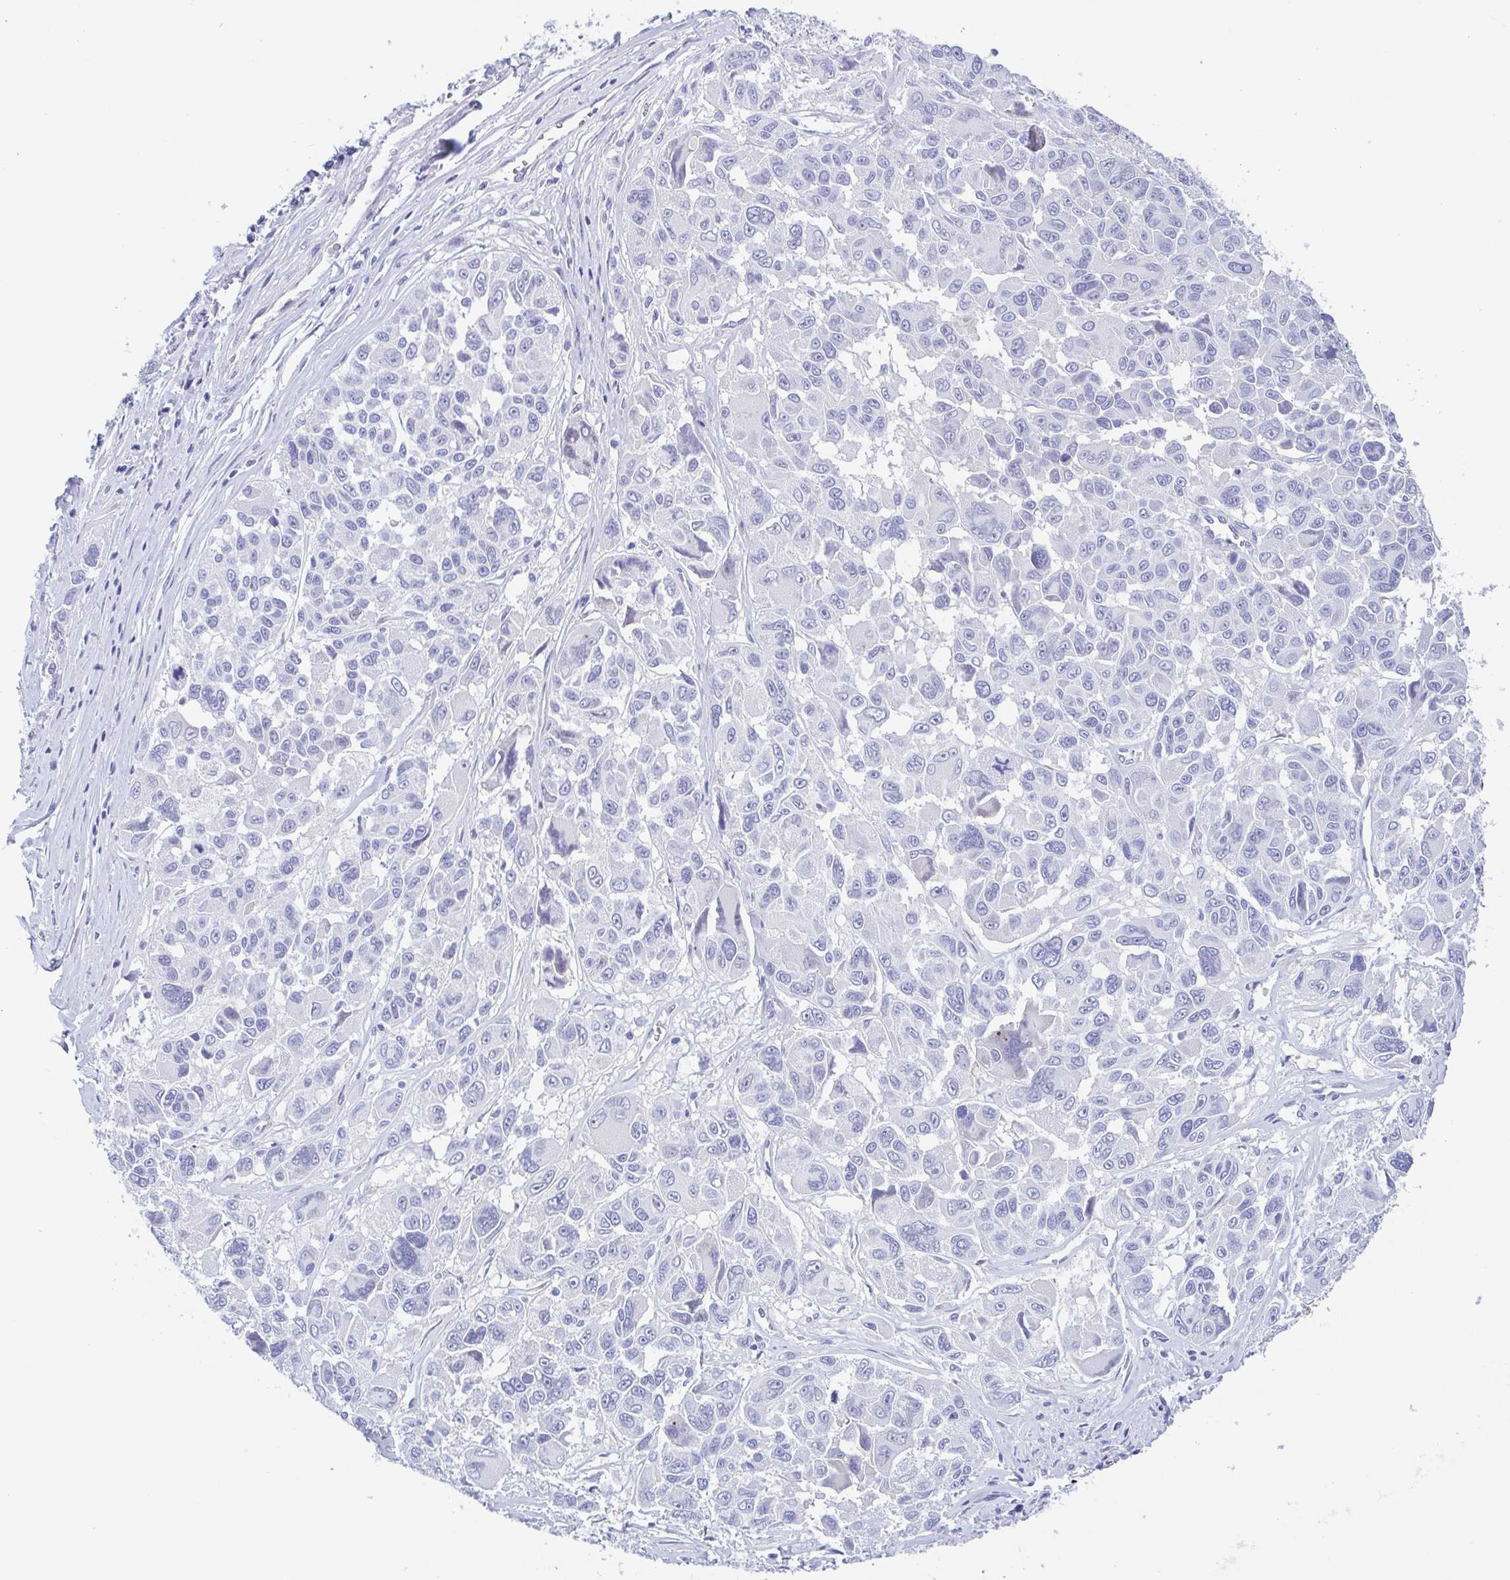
{"staining": {"intensity": "negative", "quantity": "none", "location": "none"}, "tissue": "melanoma", "cell_type": "Tumor cells", "image_type": "cancer", "snomed": [{"axis": "morphology", "description": "Malignant melanoma, NOS"}, {"axis": "topography", "description": "Skin"}], "caption": "Tumor cells show no significant protein positivity in malignant melanoma.", "gene": "MUCL3", "patient": {"sex": "female", "age": 66}}